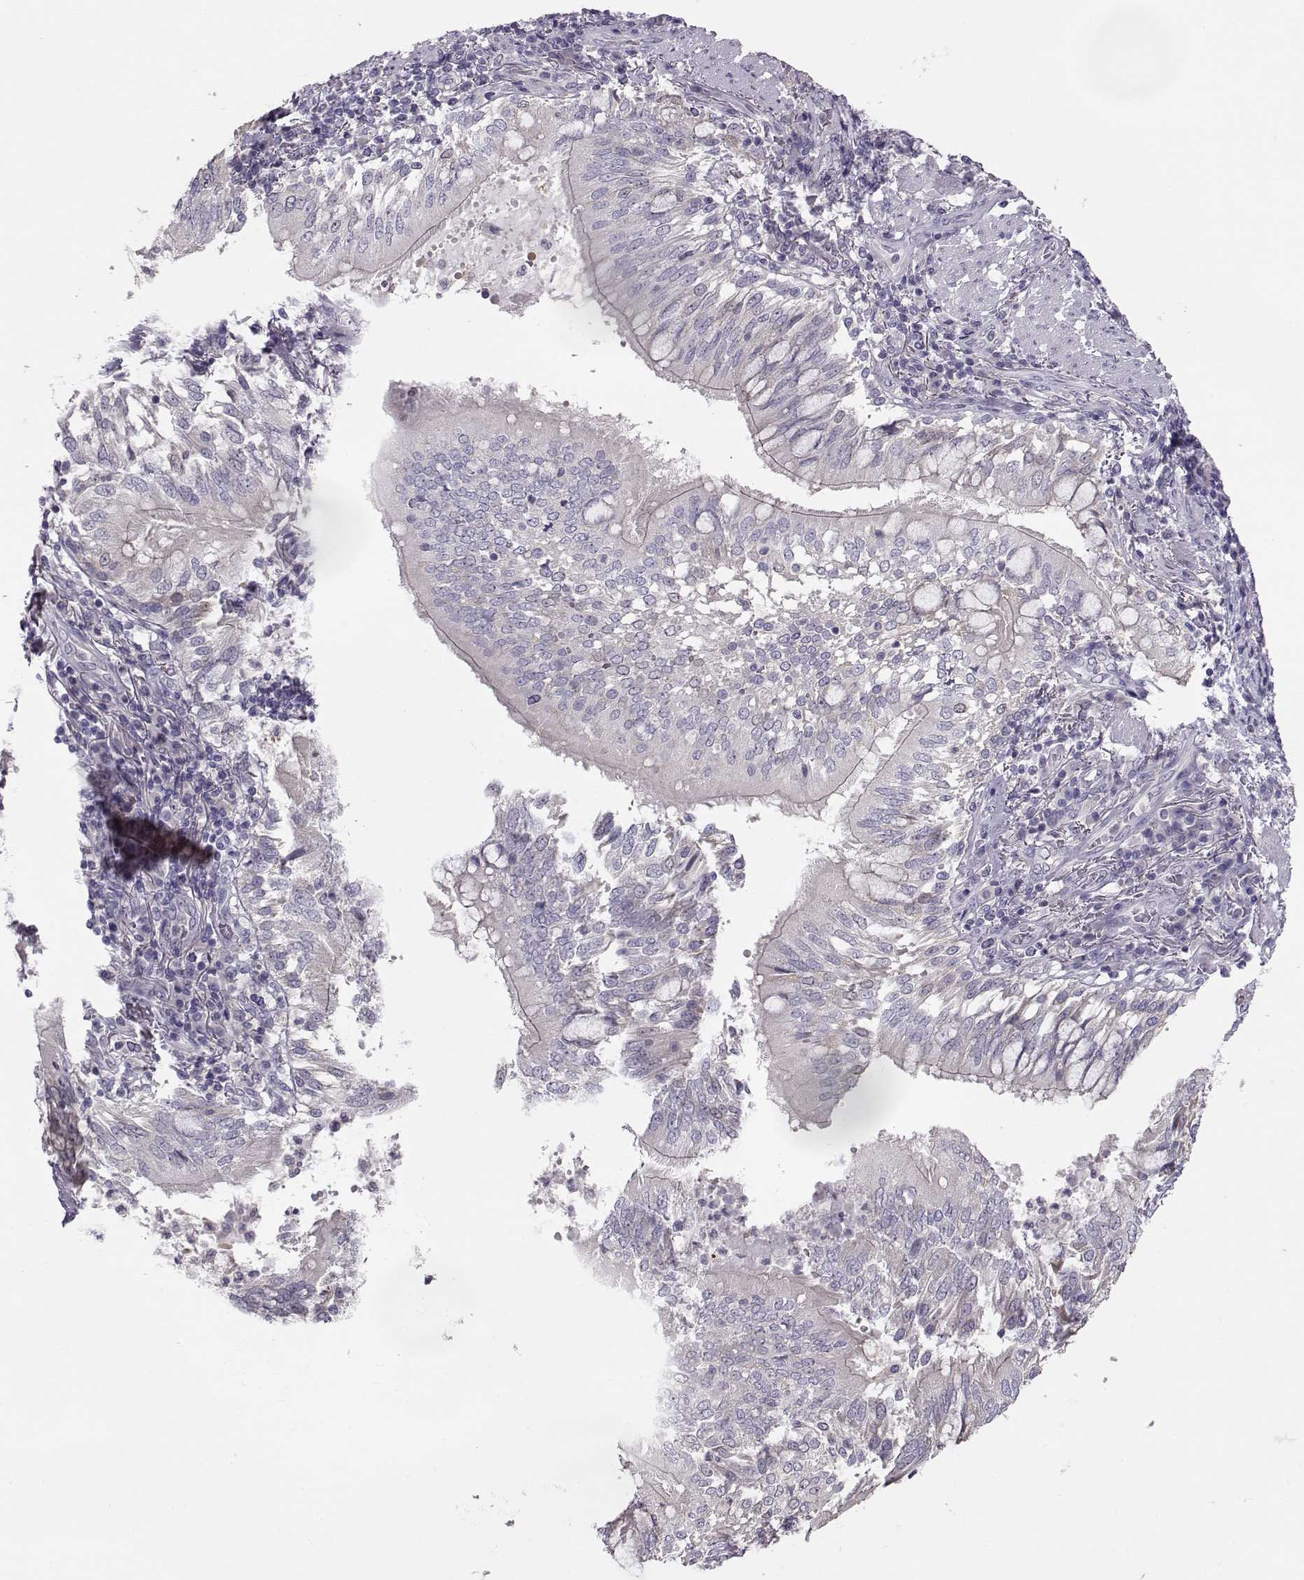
{"staining": {"intensity": "negative", "quantity": "none", "location": "none"}, "tissue": "lung cancer", "cell_type": "Tumor cells", "image_type": "cancer", "snomed": [{"axis": "morphology", "description": "Normal tissue, NOS"}, {"axis": "morphology", "description": "Squamous cell carcinoma, NOS"}, {"axis": "topography", "description": "Bronchus"}, {"axis": "topography", "description": "Lung"}], "caption": "Immunohistochemistry (IHC) of human lung cancer reveals no expression in tumor cells. Nuclei are stained in blue.", "gene": "GRK1", "patient": {"sex": "male", "age": 64}}